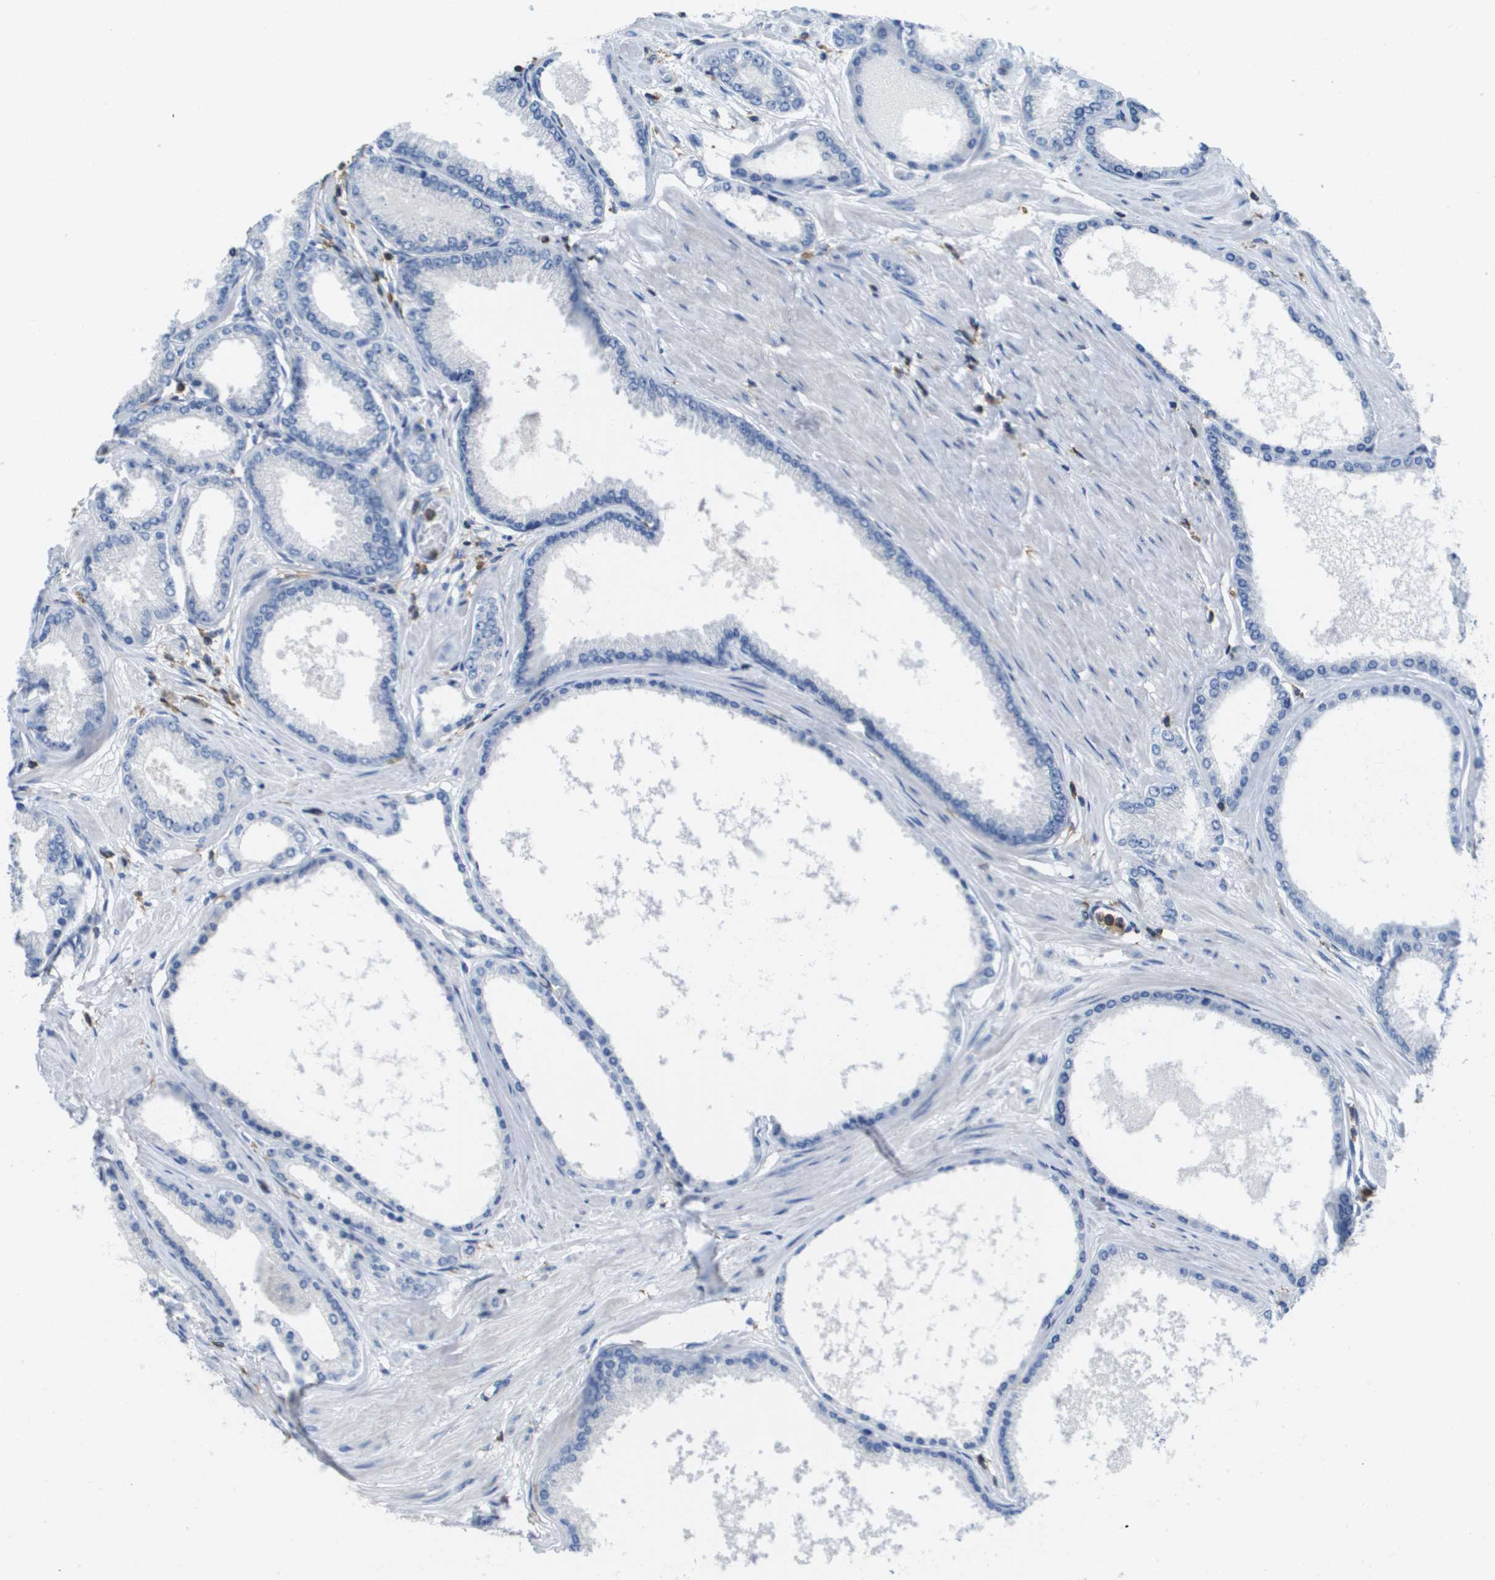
{"staining": {"intensity": "negative", "quantity": "none", "location": "none"}, "tissue": "prostate cancer", "cell_type": "Tumor cells", "image_type": "cancer", "snomed": [{"axis": "morphology", "description": "Adenocarcinoma, High grade"}, {"axis": "topography", "description": "Prostate"}], "caption": "Histopathology image shows no protein expression in tumor cells of prostate high-grade adenocarcinoma tissue.", "gene": "RCSD1", "patient": {"sex": "male", "age": 61}}